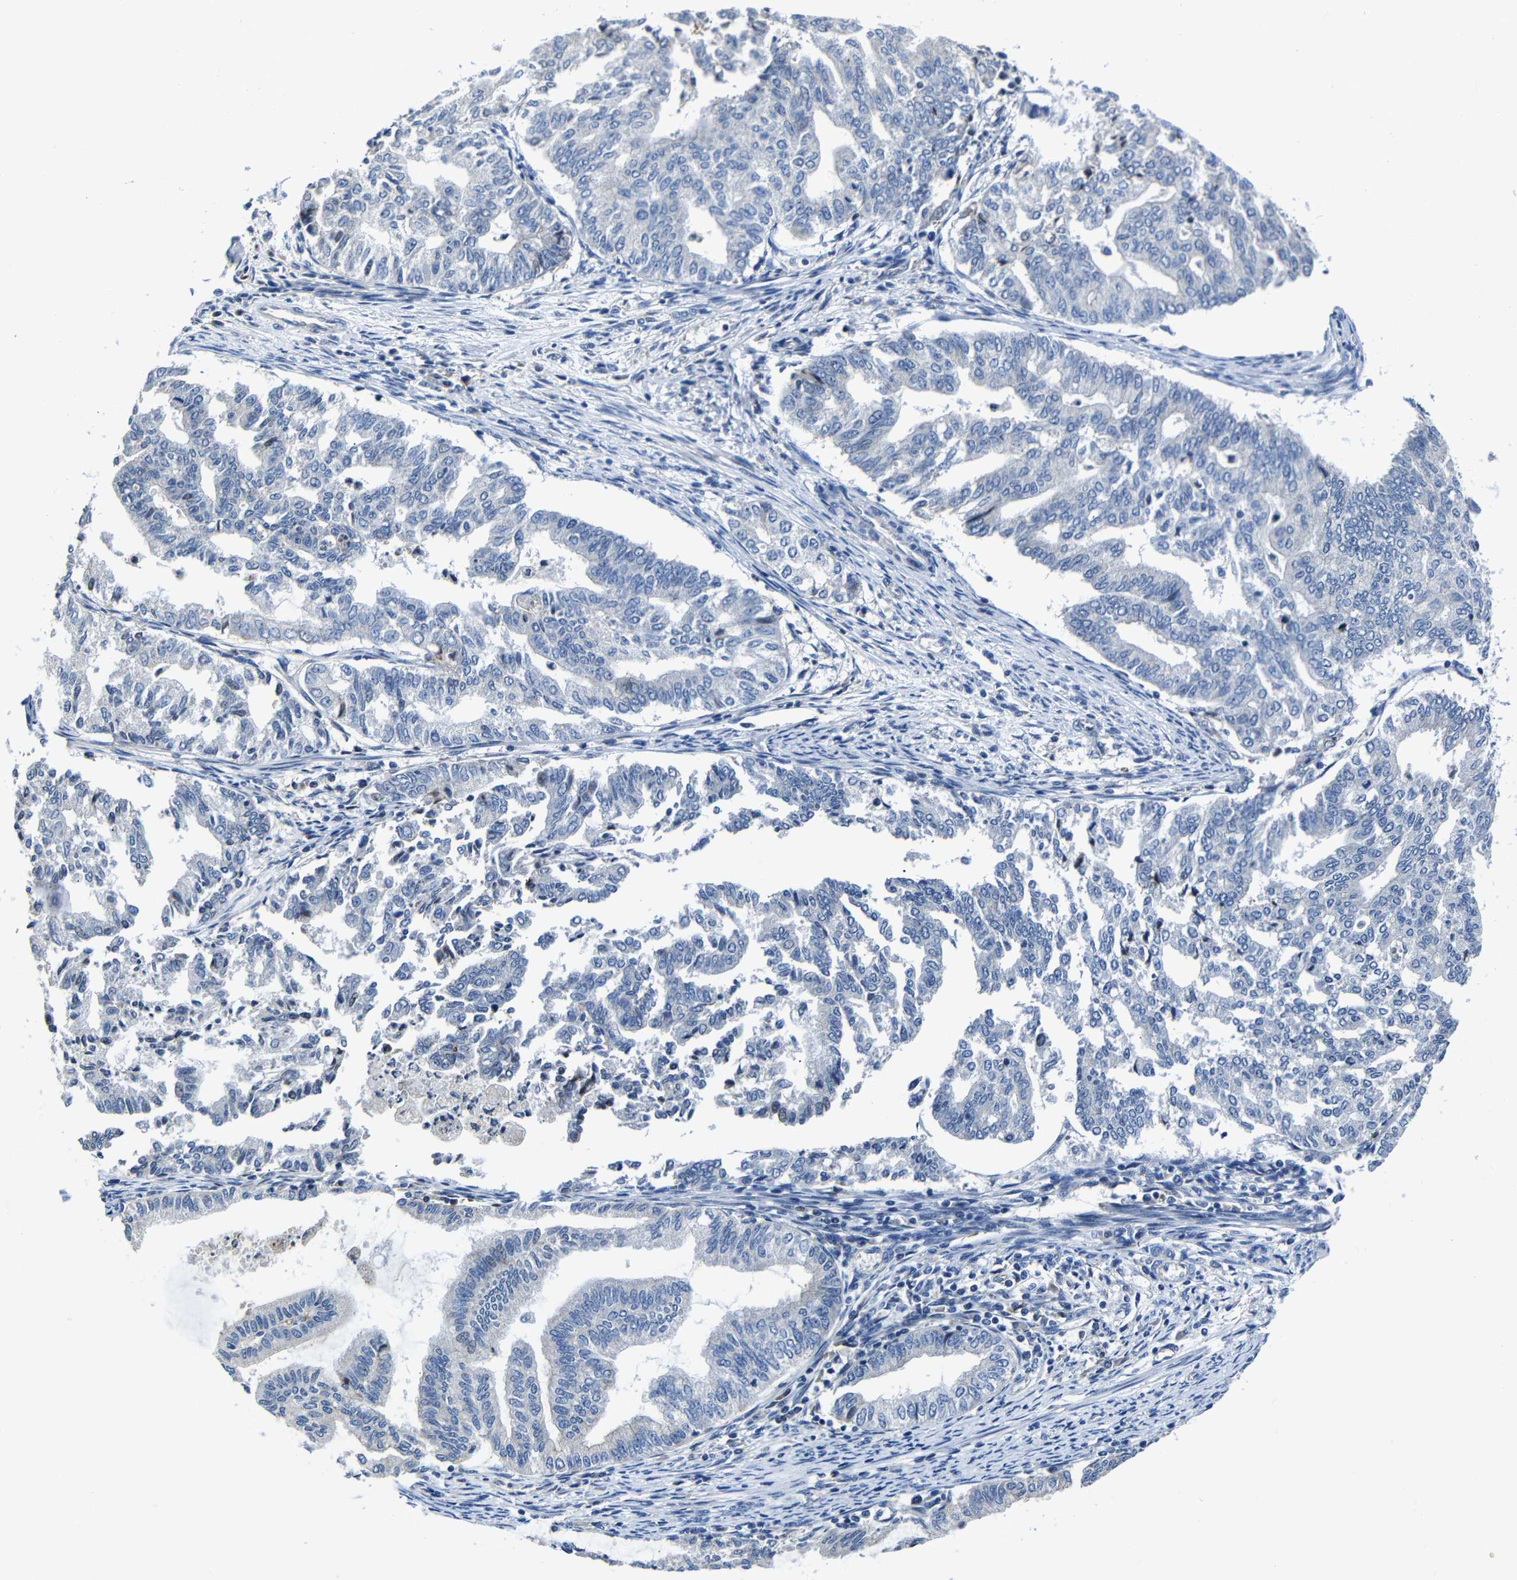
{"staining": {"intensity": "negative", "quantity": "none", "location": "none"}, "tissue": "endometrial cancer", "cell_type": "Tumor cells", "image_type": "cancer", "snomed": [{"axis": "morphology", "description": "Adenocarcinoma, NOS"}, {"axis": "topography", "description": "Endometrium"}], "caption": "Human endometrial adenocarcinoma stained for a protein using IHC reveals no expression in tumor cells.", "gene": "AFDN", "patient": {"sex": "female", "age": 79}}